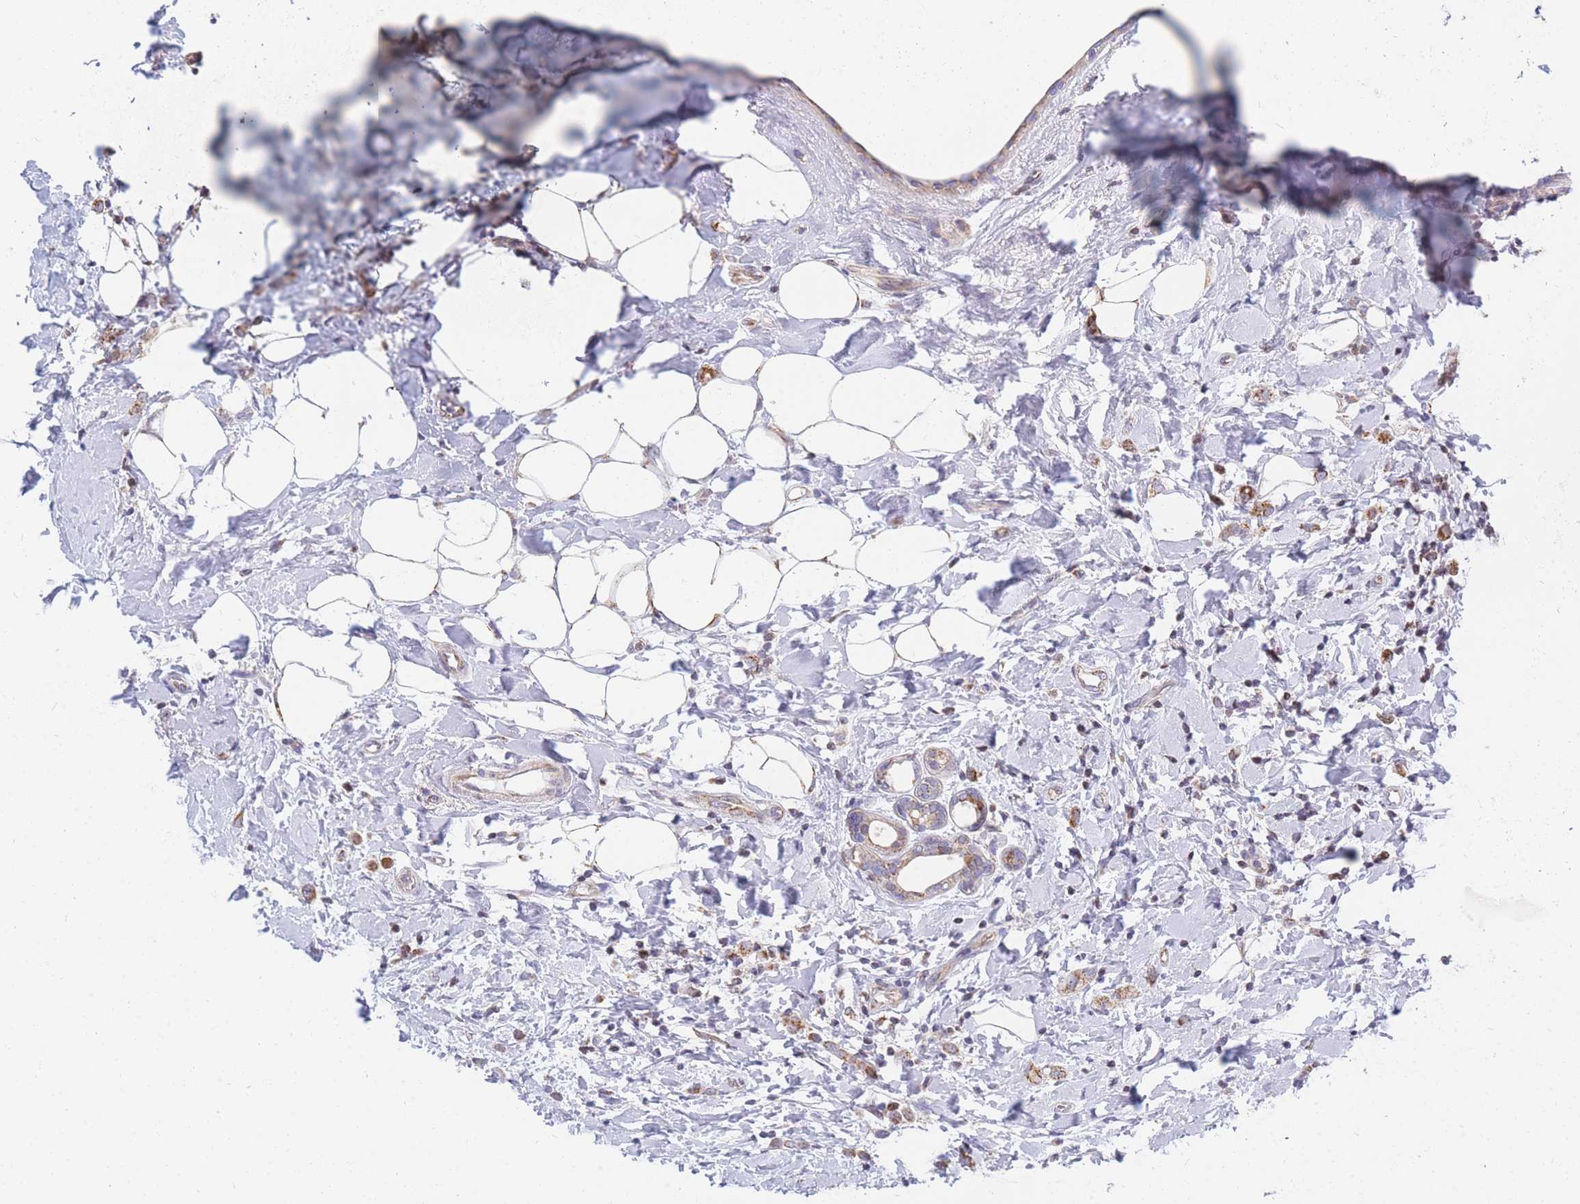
{"staining": {"intensity": "moderate", "quantity": ">75%", "location": "cytoplasmic/membranous"}, "tissue": "breast cancer", "cell_type": "Tumor cells", "image_type": "cancer", "snomed": [{"axis": "morphology", "description": "Lobular carcinoma"}, {"axis": "topography", "description": "Breast"}], "caption": "Protein expression analysis of human breast cancer (lobular carcinoma) reveals moderate cytoplasmic/membranous expression in approximately >75% of tumor cells.", "gene": "MOB4", "patient": {"sex": "female", "age": 47}}